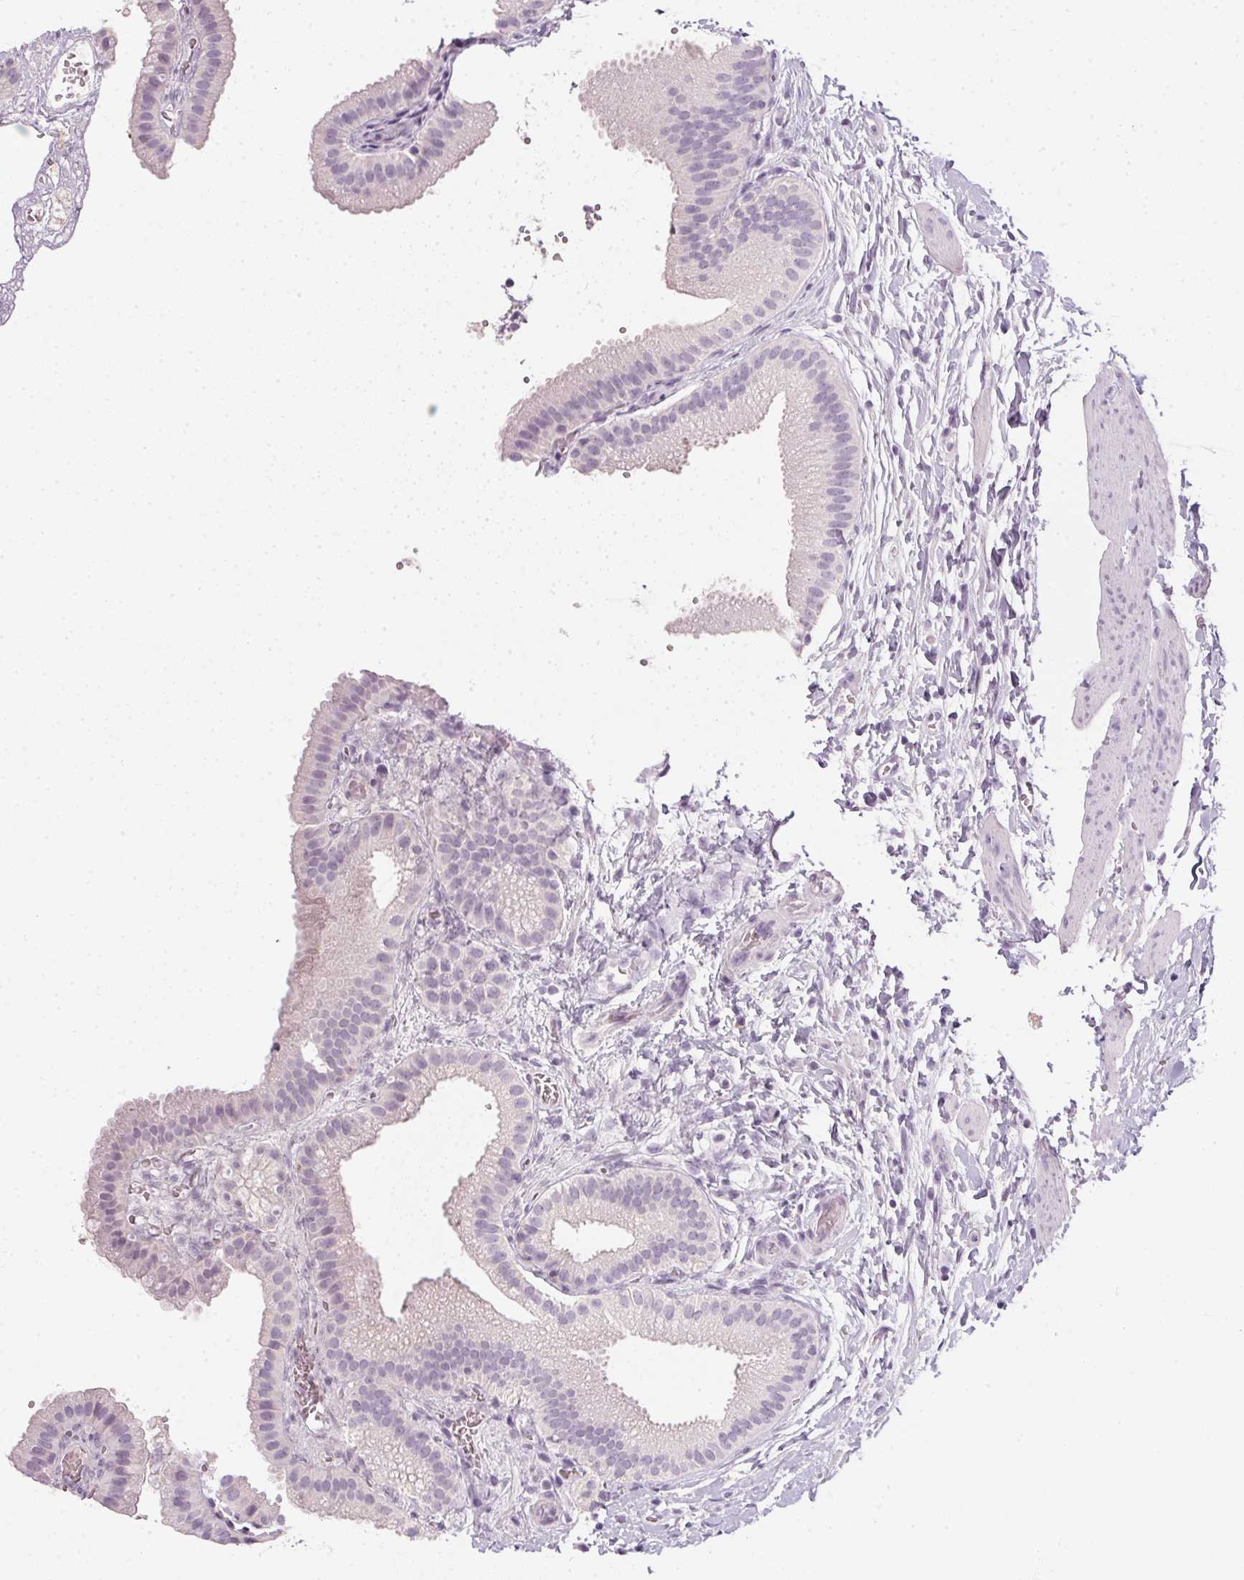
{"staining": {"intensity": "negative", "quantity": "none", "location": "none"}, "tissue": "gallbladder", "cell_type": "Glandular cells", "image_type": "normal", "snomed": [{"axis": "morphology", "description": "Normal tissue, NOS"}, {"axis": "topography", "description": "Gallbladder"}], "caption": "Protein analysis of benign gallbladder shows no significant staining in glandular cells. (Immunohistochemistry (ihc), brightfield microscopy, high magnification).", "gene": "TMEM72", "patient": {"sex": "female", "age": 63}}